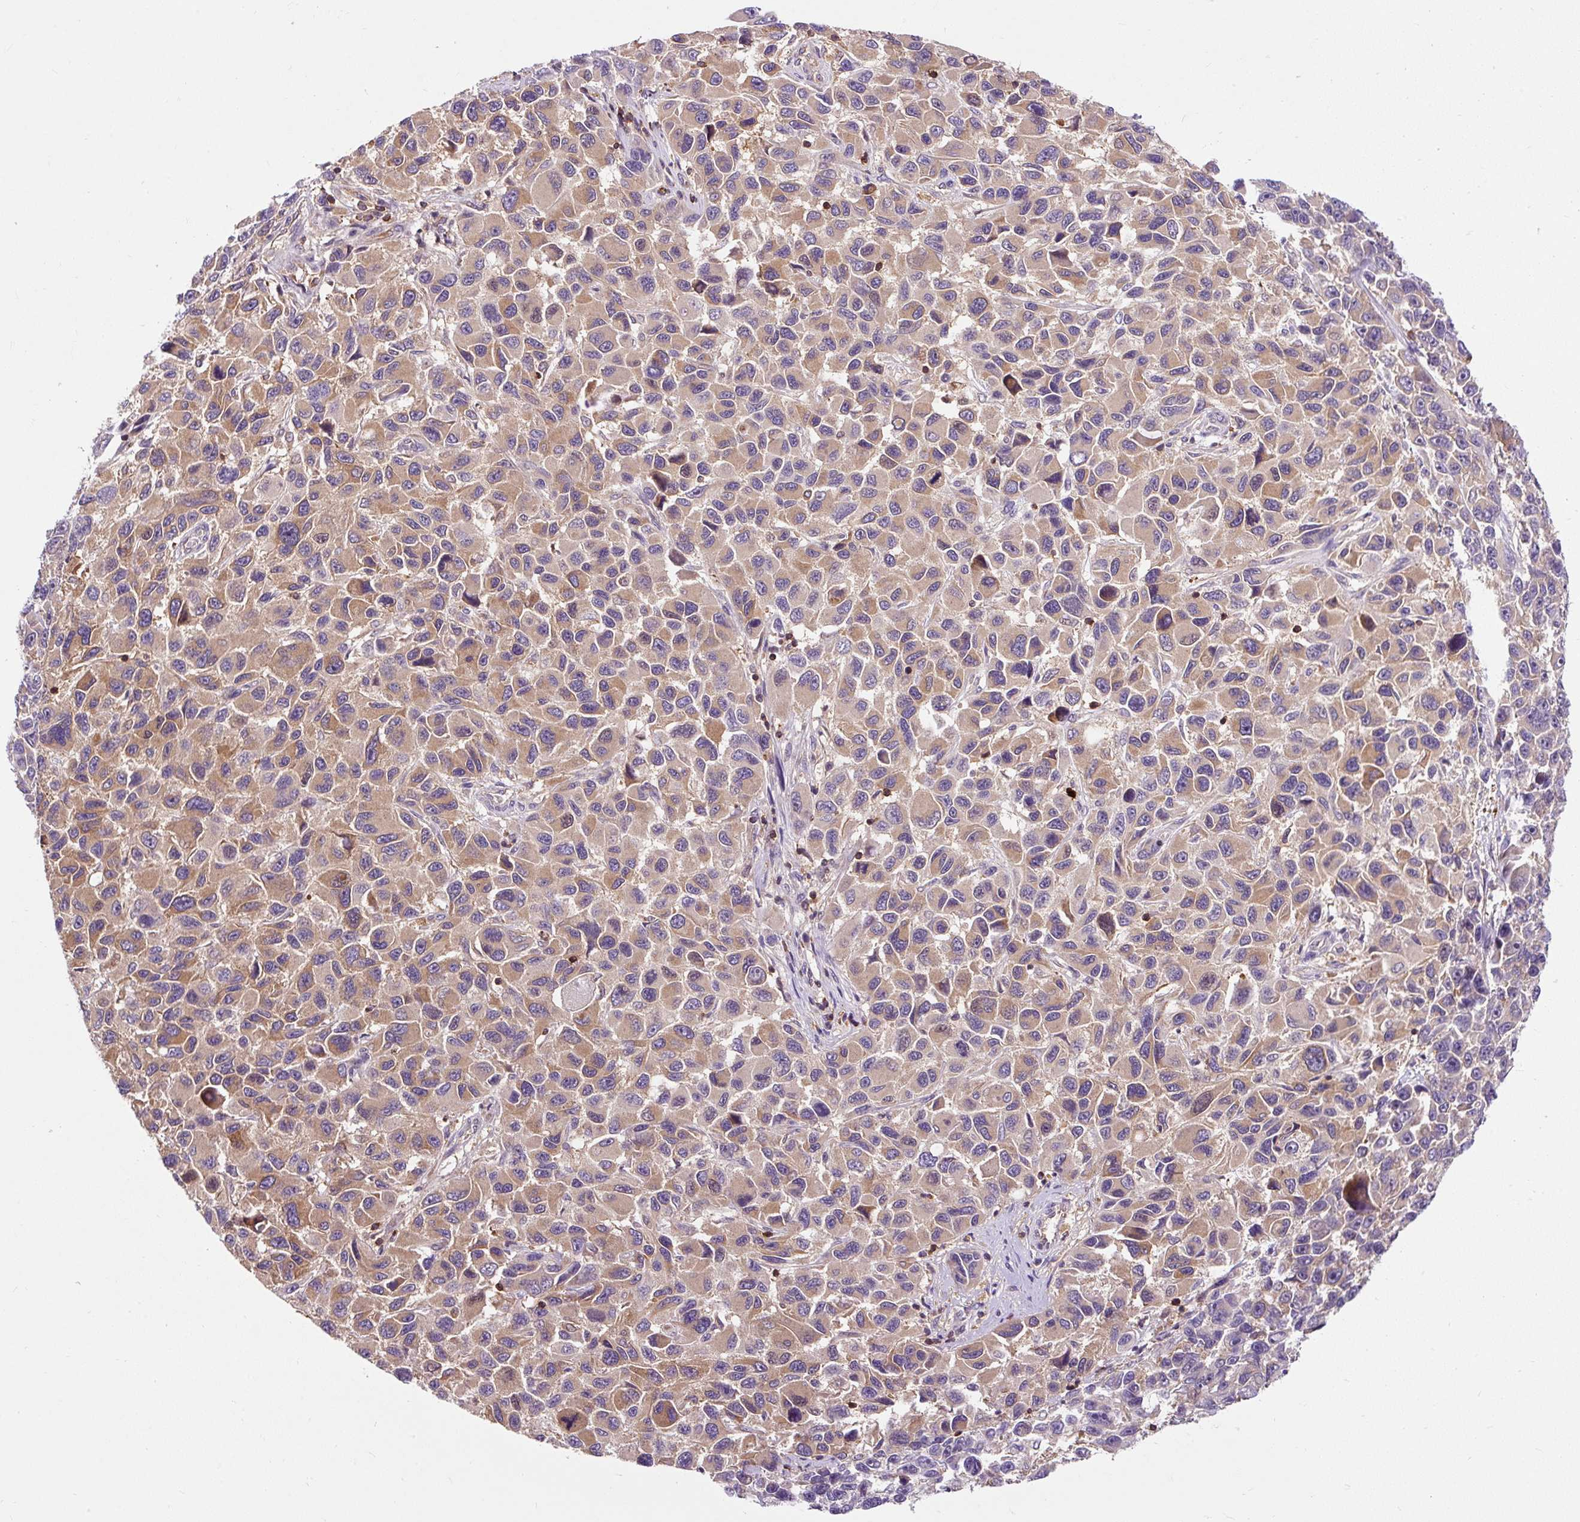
{"staining": {"intensity": "moderate", "quantity": "25%-75%", "location": "cytoplasmic/membranous"}, "tissue": "melanoma", "cell_type": "Tumor cells", "image_type": "cancer", "snomed": [{"axis": "morphology", "description": "Malignant melanoma, NOS"}, {"axis": "topography", "description": "Skin"}], "caption": "IHC staining of melanoma, which displays medium levels of moderate cytoplasmic/membranous staining in approximately 25%-75% of tumor cells indicating moderate cytoplasmic/membranous protein positivity. The staining was performed using DAB (3,3'-diaminobenzidine) (brown) for protein detection and nuclei were counterstained in hematoxylin (blue).", "gene": "CISD3", "patient": {"sex": "male", "age": 53}}